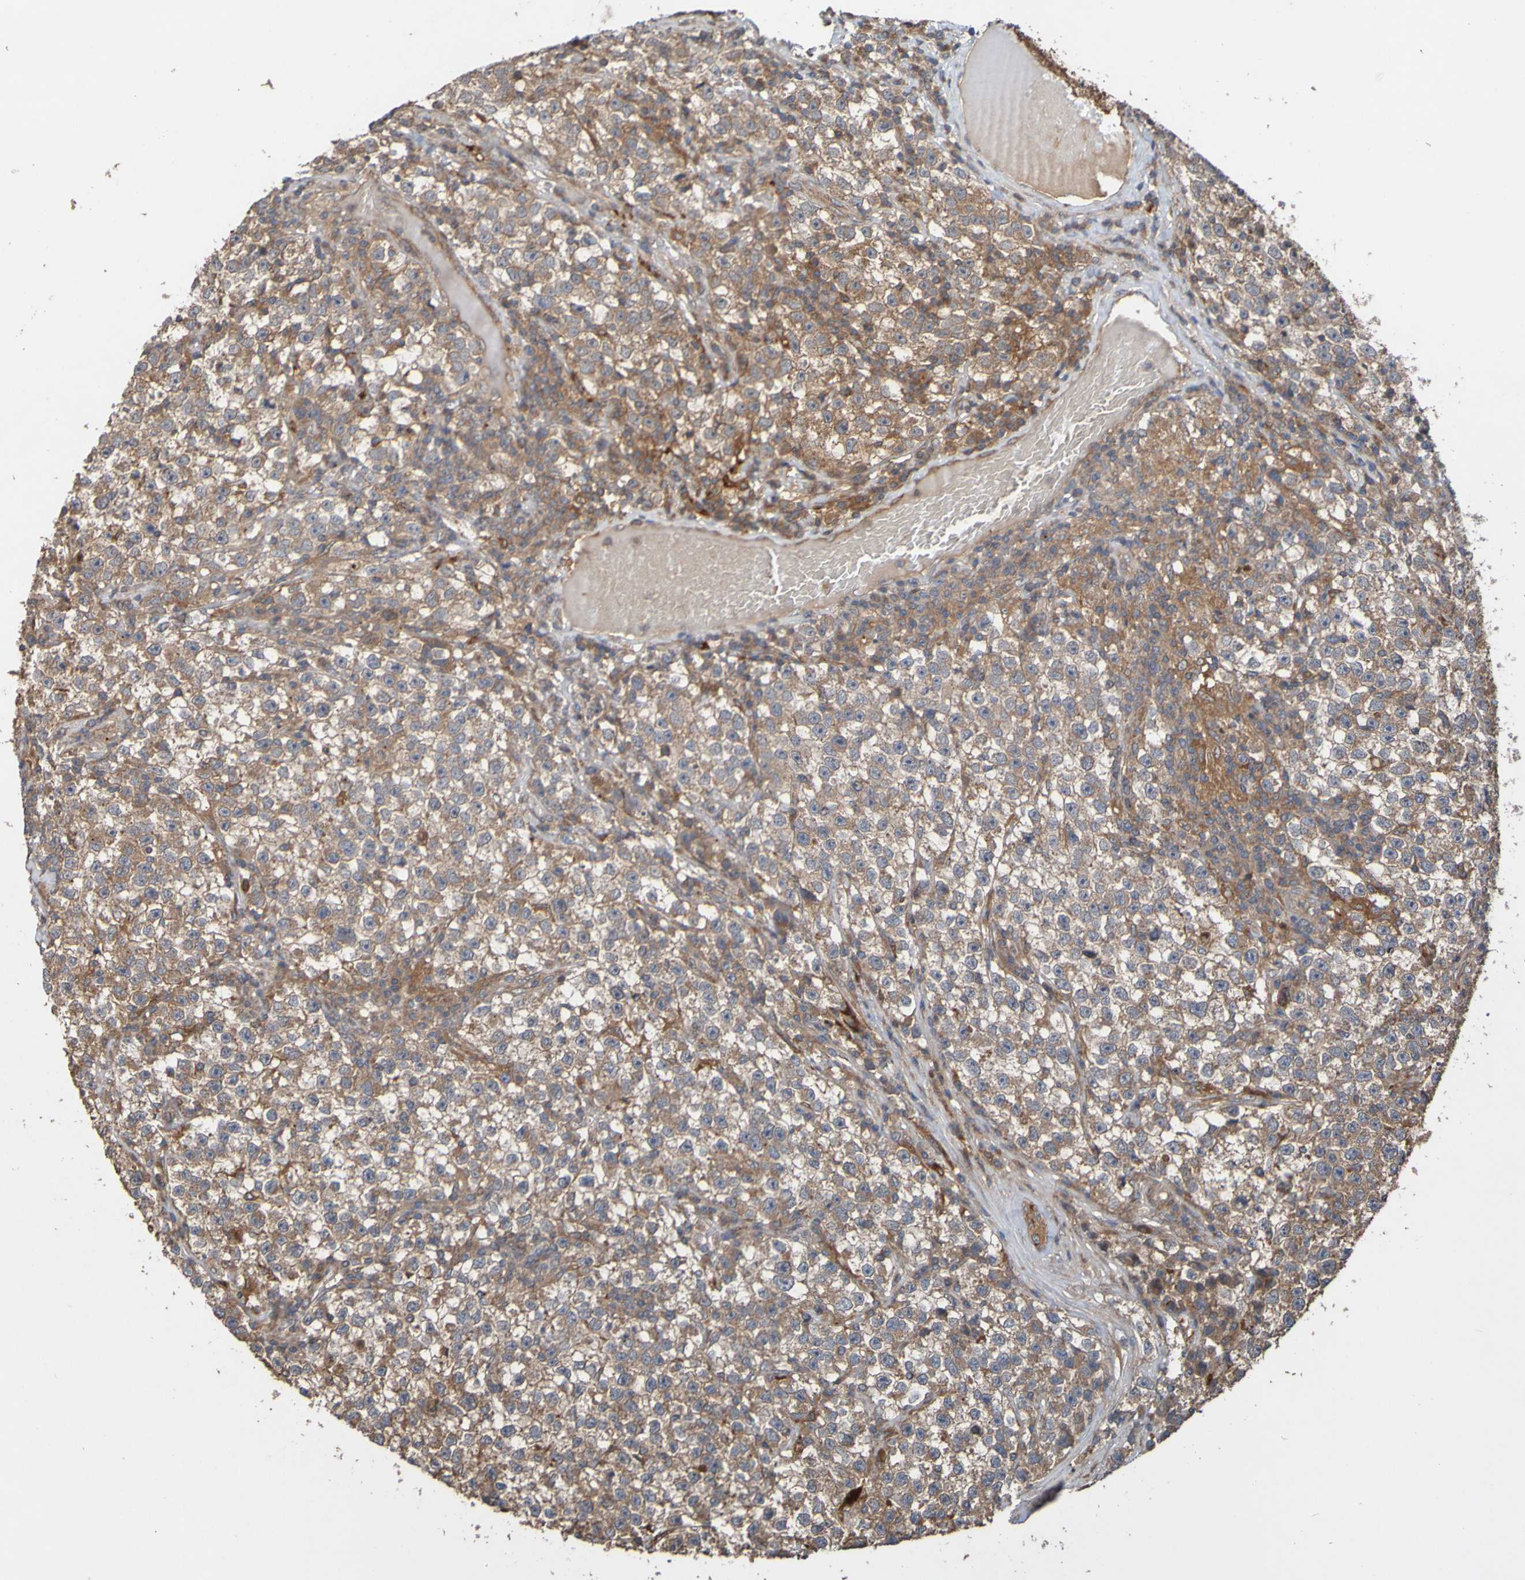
{"staining": {"intensity": "moderate", "quantity": ">75%", "location": "cytoplasmic/membranous"}, "tissue": "testis cancer", "cell_type": "Tumor cells", "image_type": "cancer", "snomed": [{"axis": "morphology", "description": "Seminoma, NOS"}, {"axis": "topography", "description": "Testis"}], "caption": "IHC of testis seminoma demonstrates medium levels of moderate cytoplasmic/membranous expression in about >75% of tumor cells. (brown staining indicates protein expression, while blue staining denotes nuclei).", "gene": "UCN", "patient": {"sex": "male", "age": 22}}